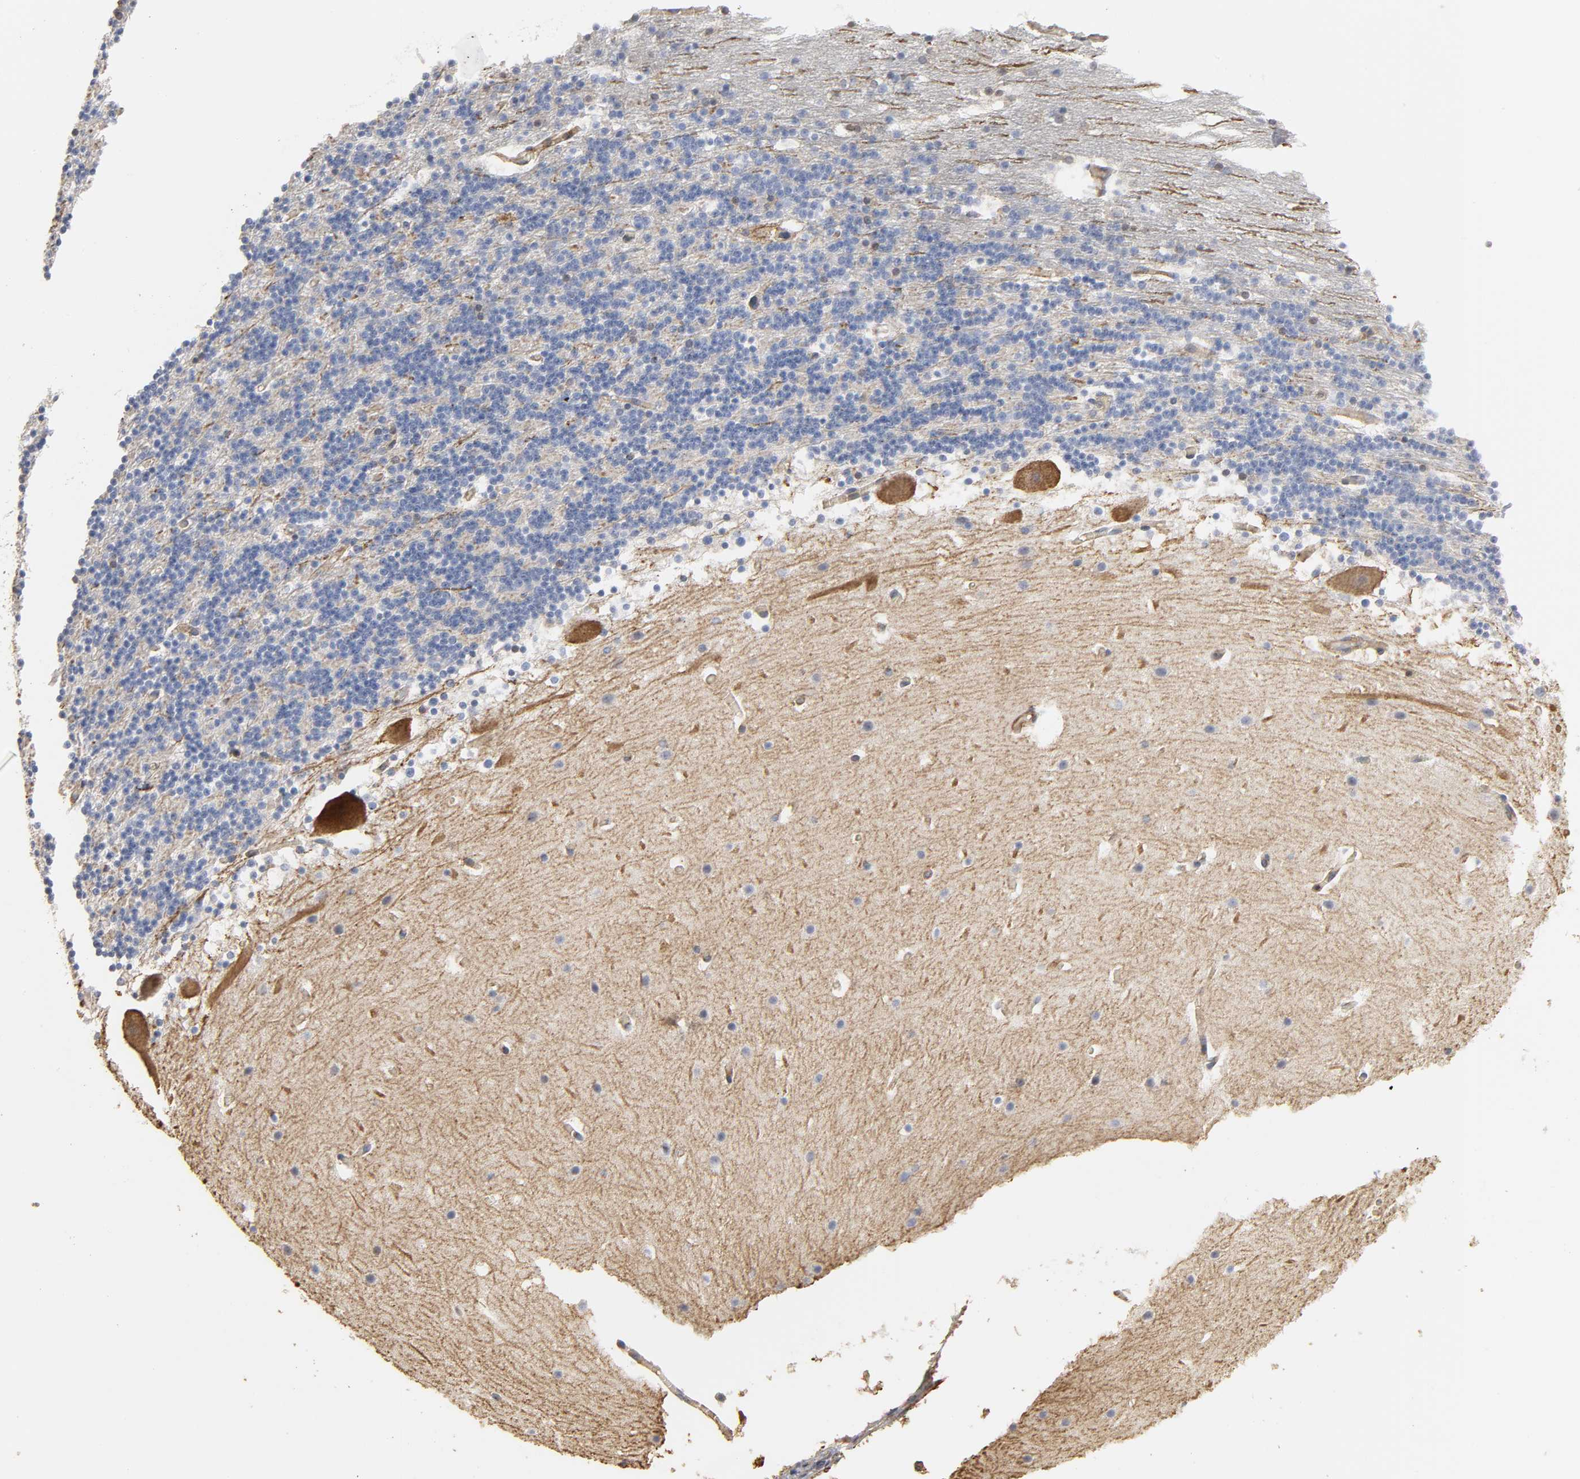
{"staining": {"intensity": "negative", "quantity": "none", "location": "none"}, "tissue": "cerebellum", "cell_type": "Cells in granular layer", "image_type": "normal", "snomed": [{"axis": "morphology", "description": "Normal tissue, NOS"}, {"axis": "topography", "description": "Cerebellum"}], "caption": "Histopathology image shows no significant protein positivity in cells in granular layer of benign cerebellum.", "gene": "SH3GLB1", "patient": {"sex": "male", "age": 45}}